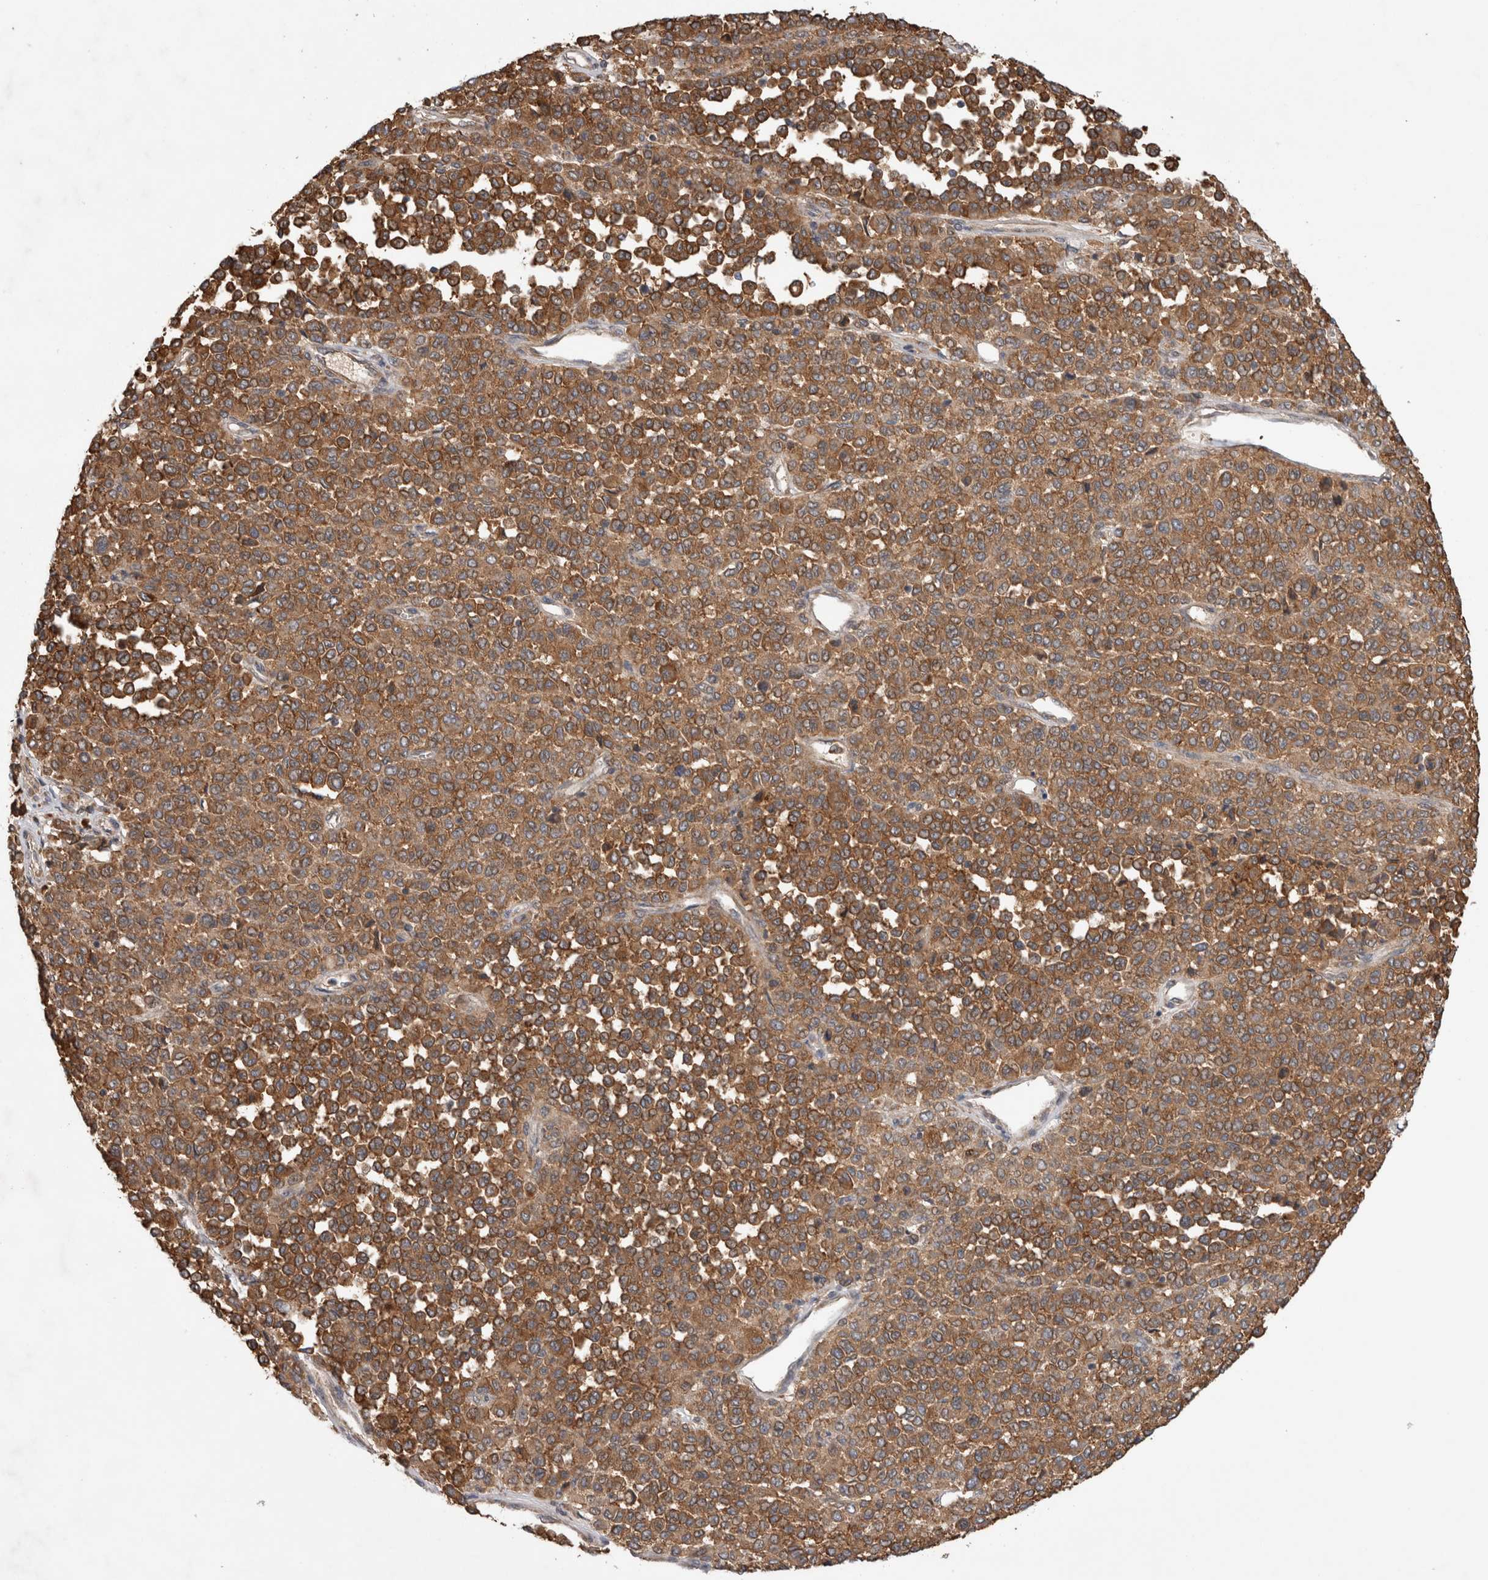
{"staining": {"intensity": "moderate", "quantity": ">75%", "location": "cytoplasmic/membranous"}, "tissue": "melanoma", "cell_type": "Tumor cells", "image_type": "cancer", "snomed": [{"axis": "morphology", "description": "Malignant melanoma, Metastatic site"}, {"axis": "topography", "description": "Pancreas"}], "caption": "Protein analysis of malignant melanoma (metastatic site) tissue shows moderate cytoplasmic/membranous staining in about >75% of tumor cells.", "gene": "ADGRL3", "patient": {"sex": "female", "age": 30}}